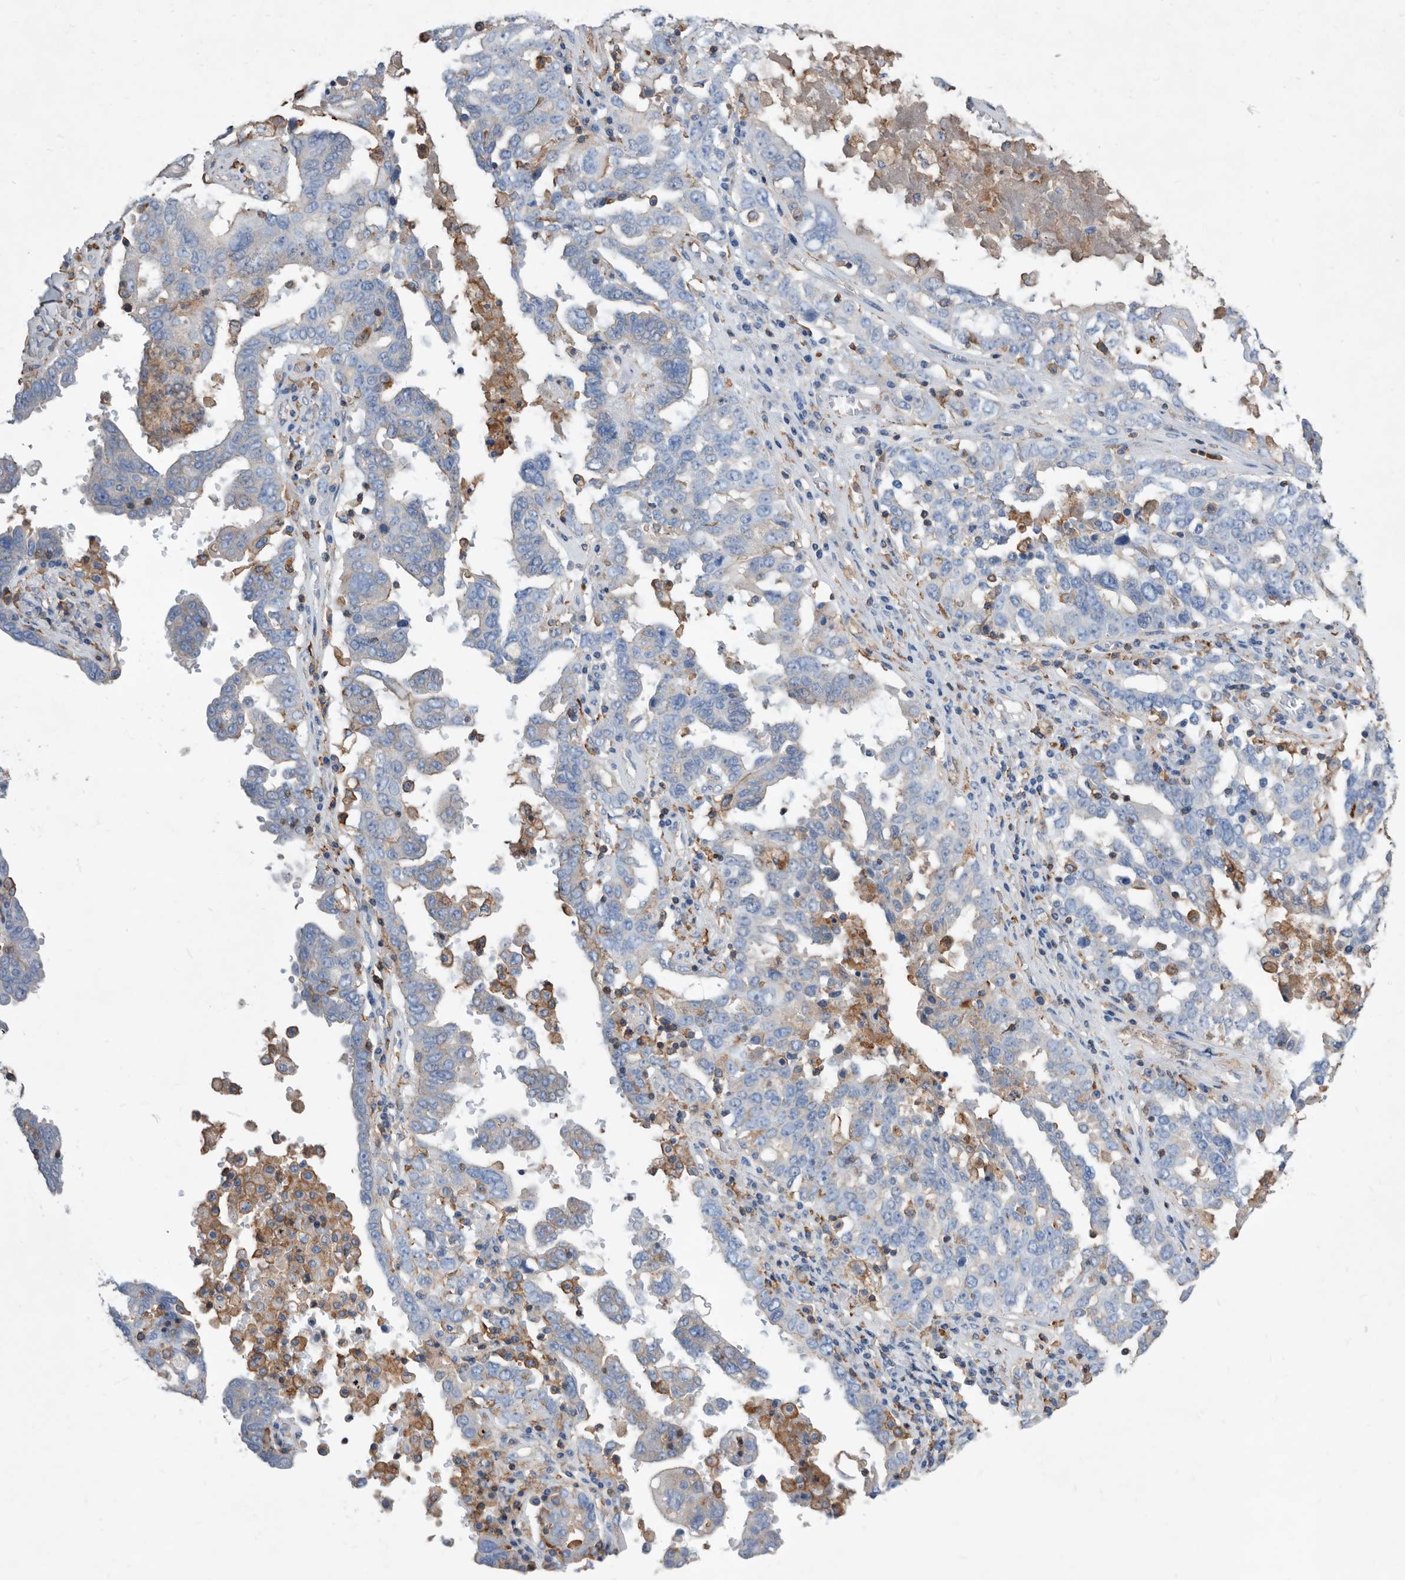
{"staining": {"intensity": "negative", "quantity": "none", "location": "none"}, "tissue": "ovarian cancer", "cell_type": "Tumor cells", "image_type": "cancer", "snomed": [{"axis": "morphology", "description": "Carcinoma, endometroid"}, {"axis": "topography", "description": "Ovary"}], "caption": "Immunohistochemical staining of human ovarian endometroid carcinoma displays no significant positivity in tumor cells. (IHC, brightfield microscopy, high magnification).", "gene": "MS4A4A", "patient": {"sex": "female", "age": 62}}